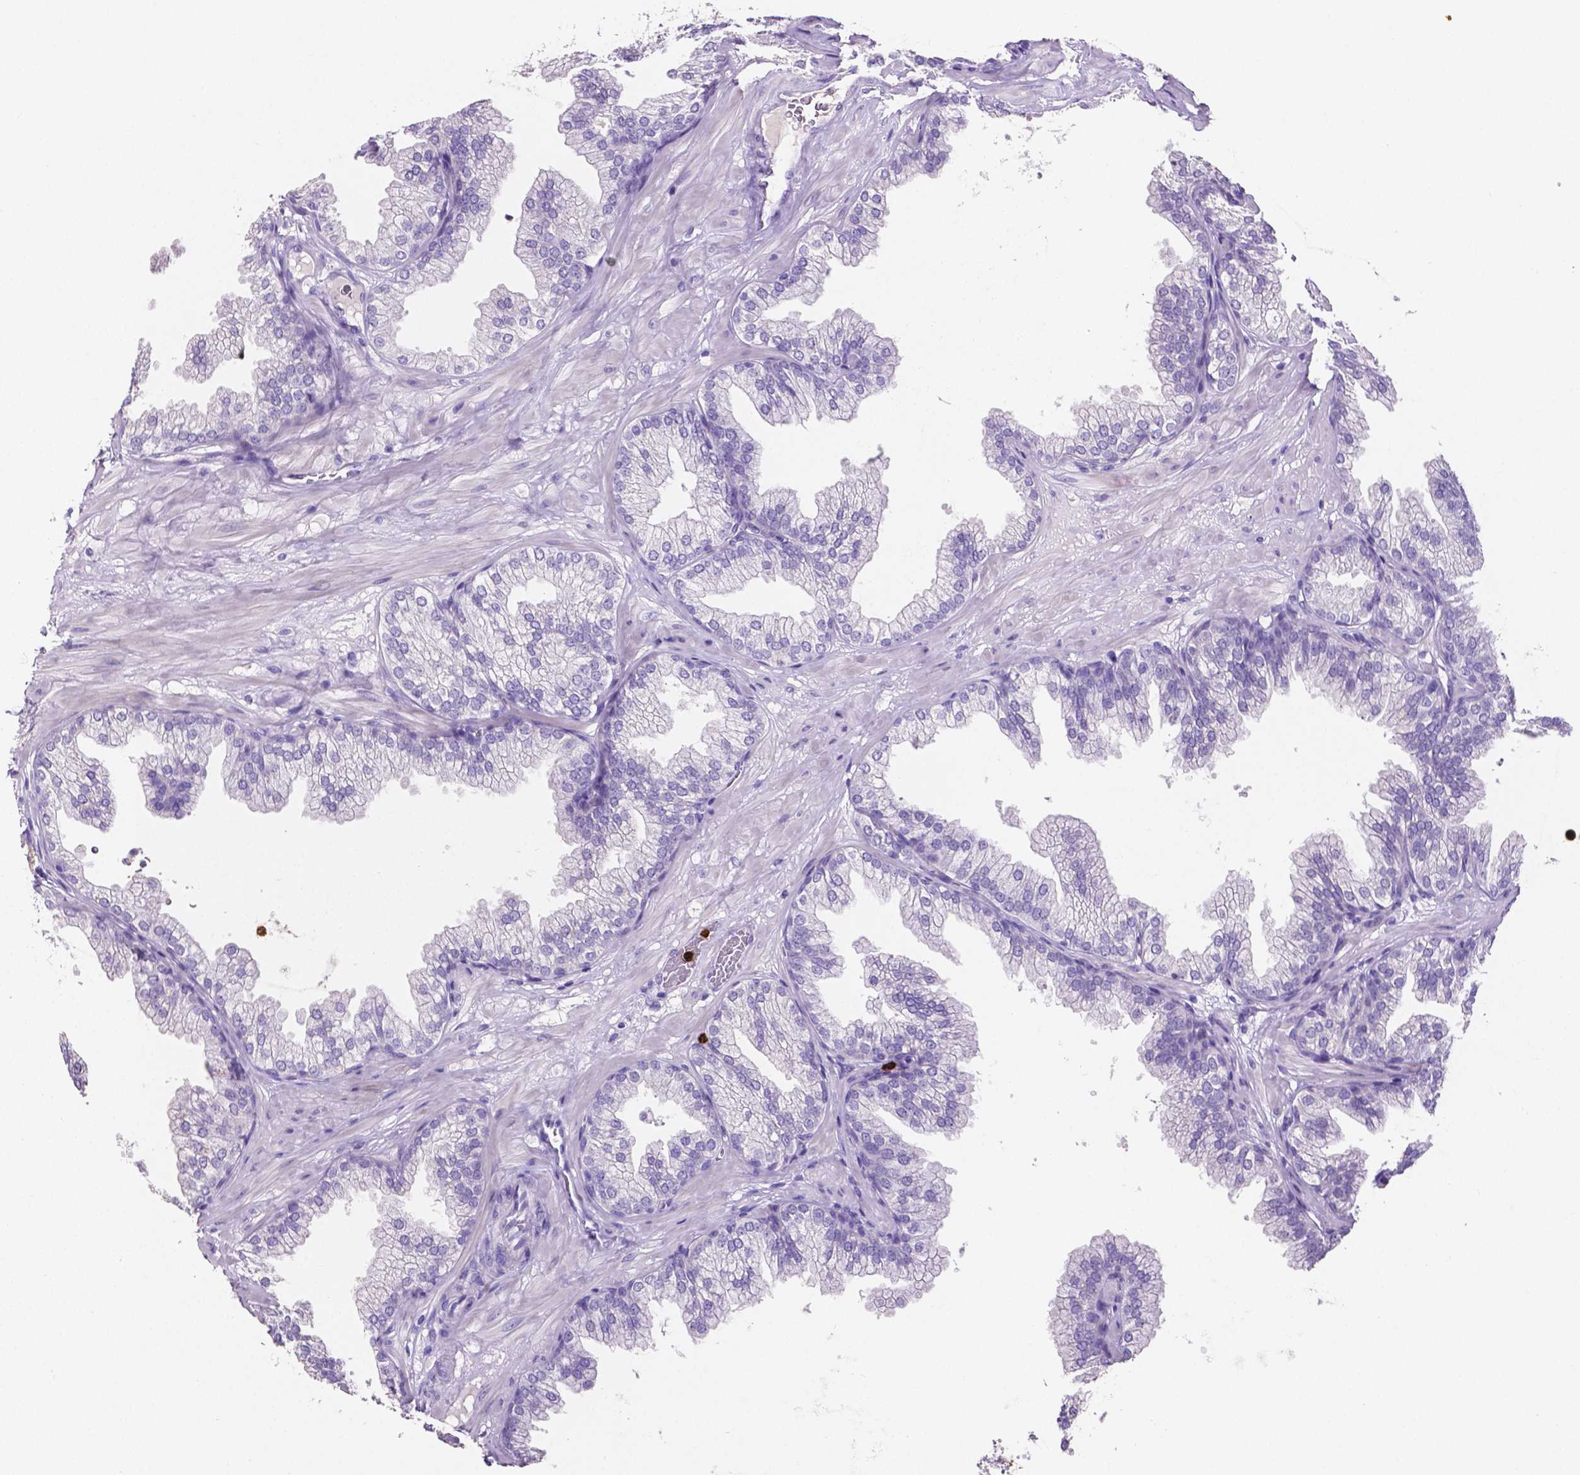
{"staining": {"intensity": "negative", "quantity": "none", "location": "none"}, "tissue": "prostate", "cell_type": "Glandular cells", "image_type": "normal", "snomed": [{"axis": "morphology", "description": "Normal tissue, NOS"}, {"axis": "topography", "description": "Prostate"}], "caption": "This is an IHC image of unremarkable prostate. There is no positivity in glandular cells.", "gene": "MMP9", "patient": {"sex": "male", "age": 37}}